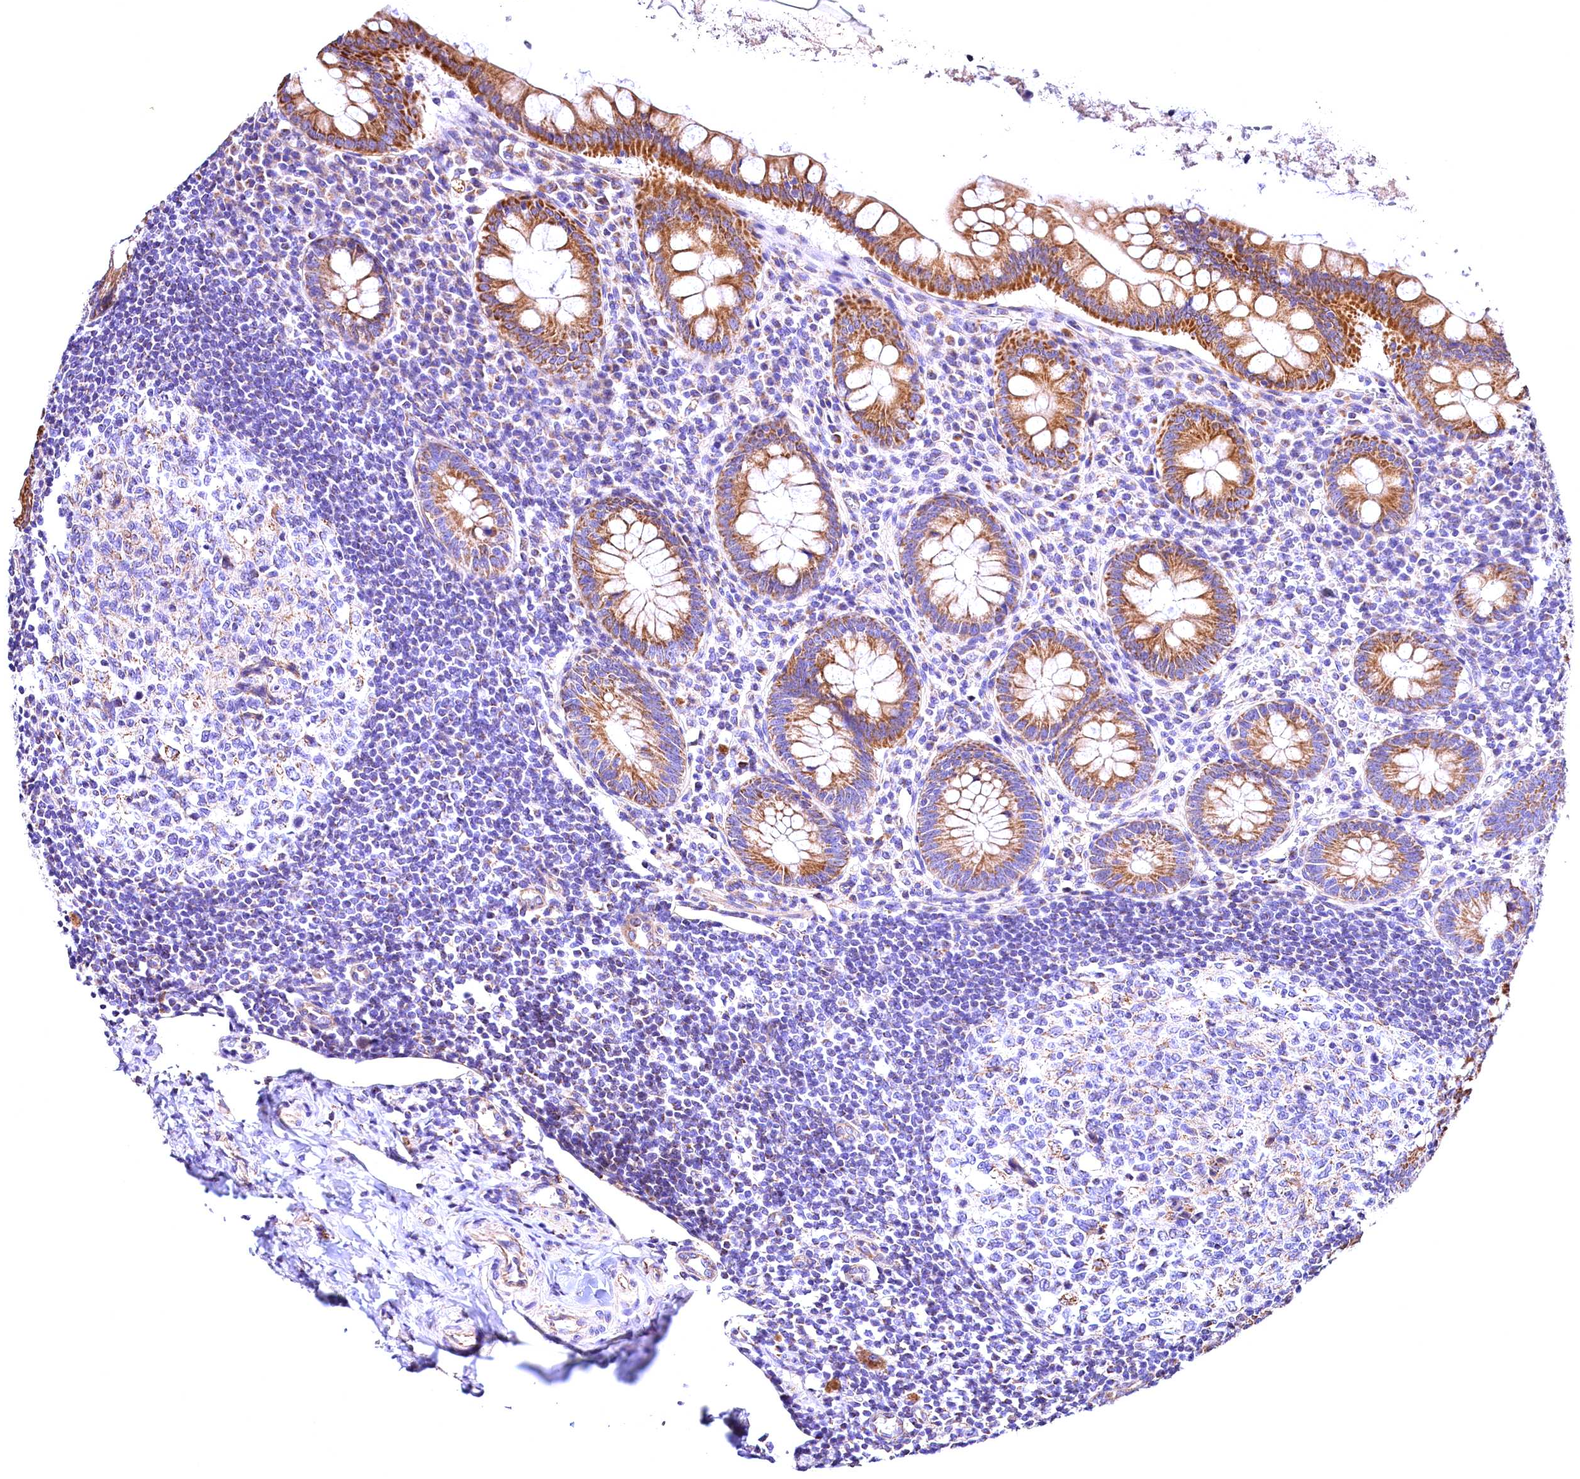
{"staining": {"intensity": "strong", "quantity": ">75%", "location": "cytoplasmic/membranous"}, "tissue": "appendix", "cell_type": "Glandular cells", "image_type": "normal", "snomed": [{"axis": "morphology", "description": "Normal tissue, NOS"}, {"axis": "topography", "description": "Appendix"}], "caption": "Immunohistochemistry (IHC) (DAB) staining of normal human appendix exhibits strong cytoplasmic/membranous protein staining in approximately >75% of glandular cells.", "gene": "ACAA2", "patient": {"sex": "female", "age": 33}}